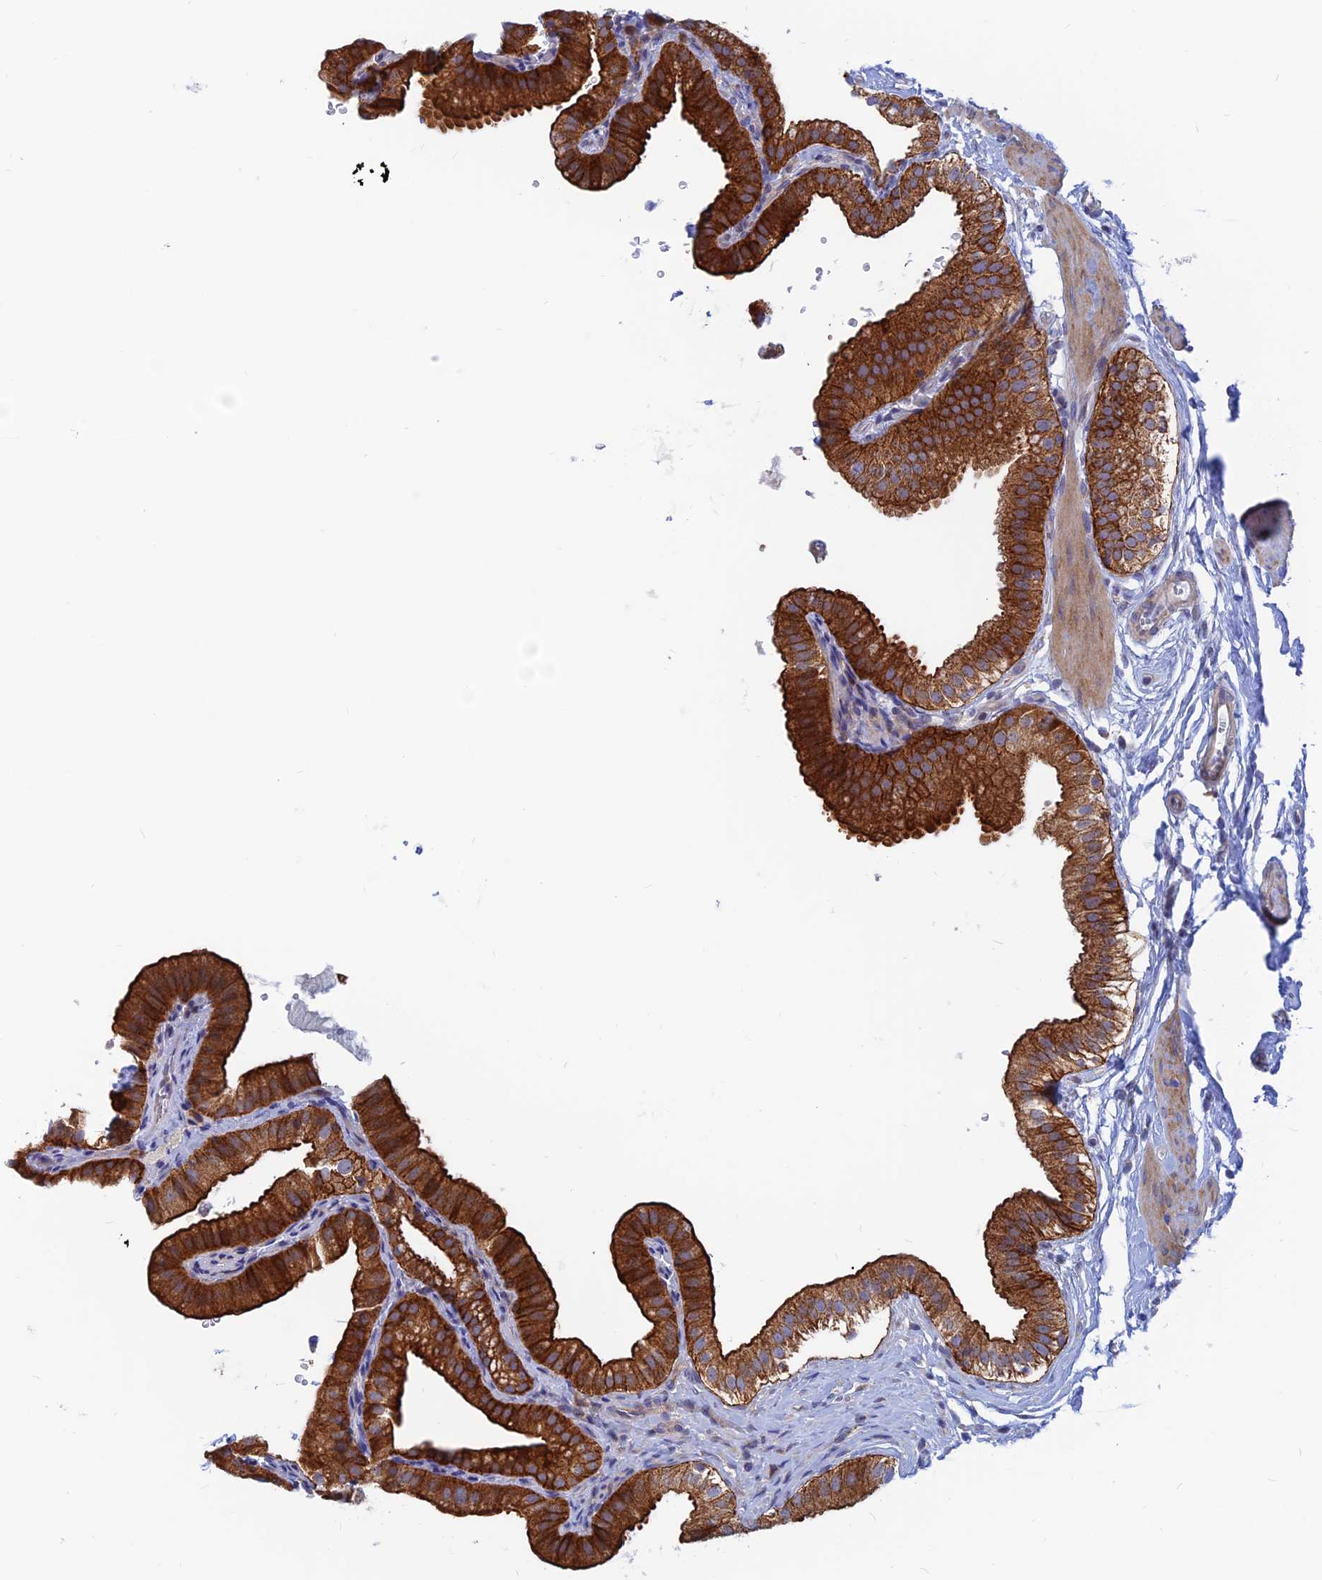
{"staining": {"intensity": "strong", "quantity": ">75%", "location": "cytoplasmic/membranous"}, "tissue": "gallbladder", "cell_type": "Glandular cells", "image_type": "normal", "snomed": [{"axis": "morphology", "description": "Normal tissue, NOS"}, {"axis": "topography", "description": "Gallbladder"}], "caption": "Gallbladder stained with a brown dye reveals strong cytoplasmic/membranous positive staining in approximately >75% of glandular cells.", "gene": "DNAJC16", "patient": {"sex": "female", "age": 61}}